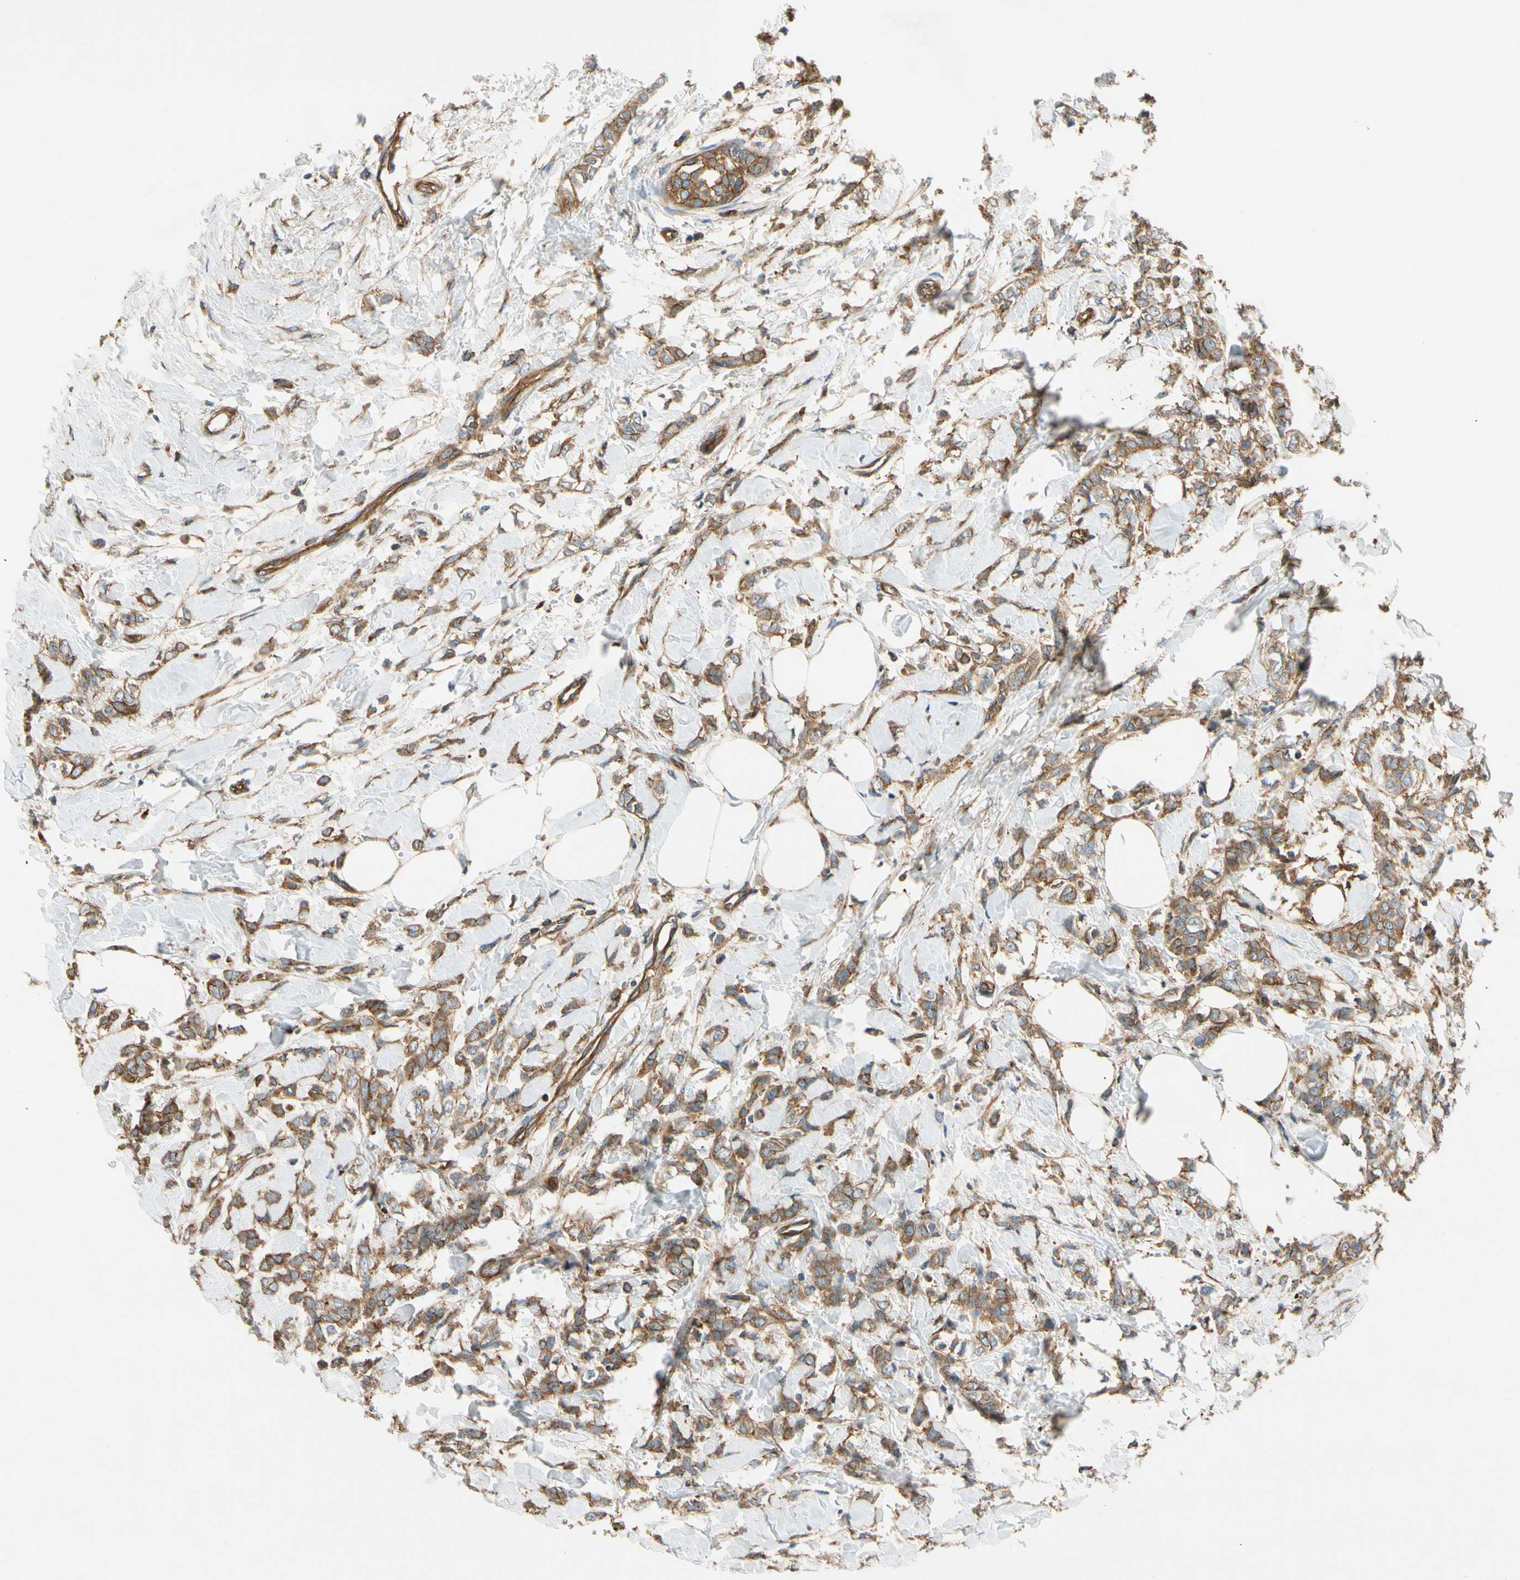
{"staining": {"intensity": "strong", "quantity": ">75%", "location": "cytoplasmic/membranous"}, "tissue": "breast cancer", "cell_type": "Tumor cells", "image_type": "cancer", "snomed": [{"axis": "morphology", "description": "Lobular carcinoma, in situ"}, {"axis": "morphology", "description": "Lobular carcinoma"}, {"axis": "topography", "description": "Breast"}], "caption": "The histopathology image displays a brown stain indicating the presence of a protein in the cytoplasmic/membranous of tumor cells in breast cancer. (brown staining indicates protein expression, while blue staining denotes nuclei).", "gene": "TCP11L1", "patient": {"sex": "female", "age": 41}}